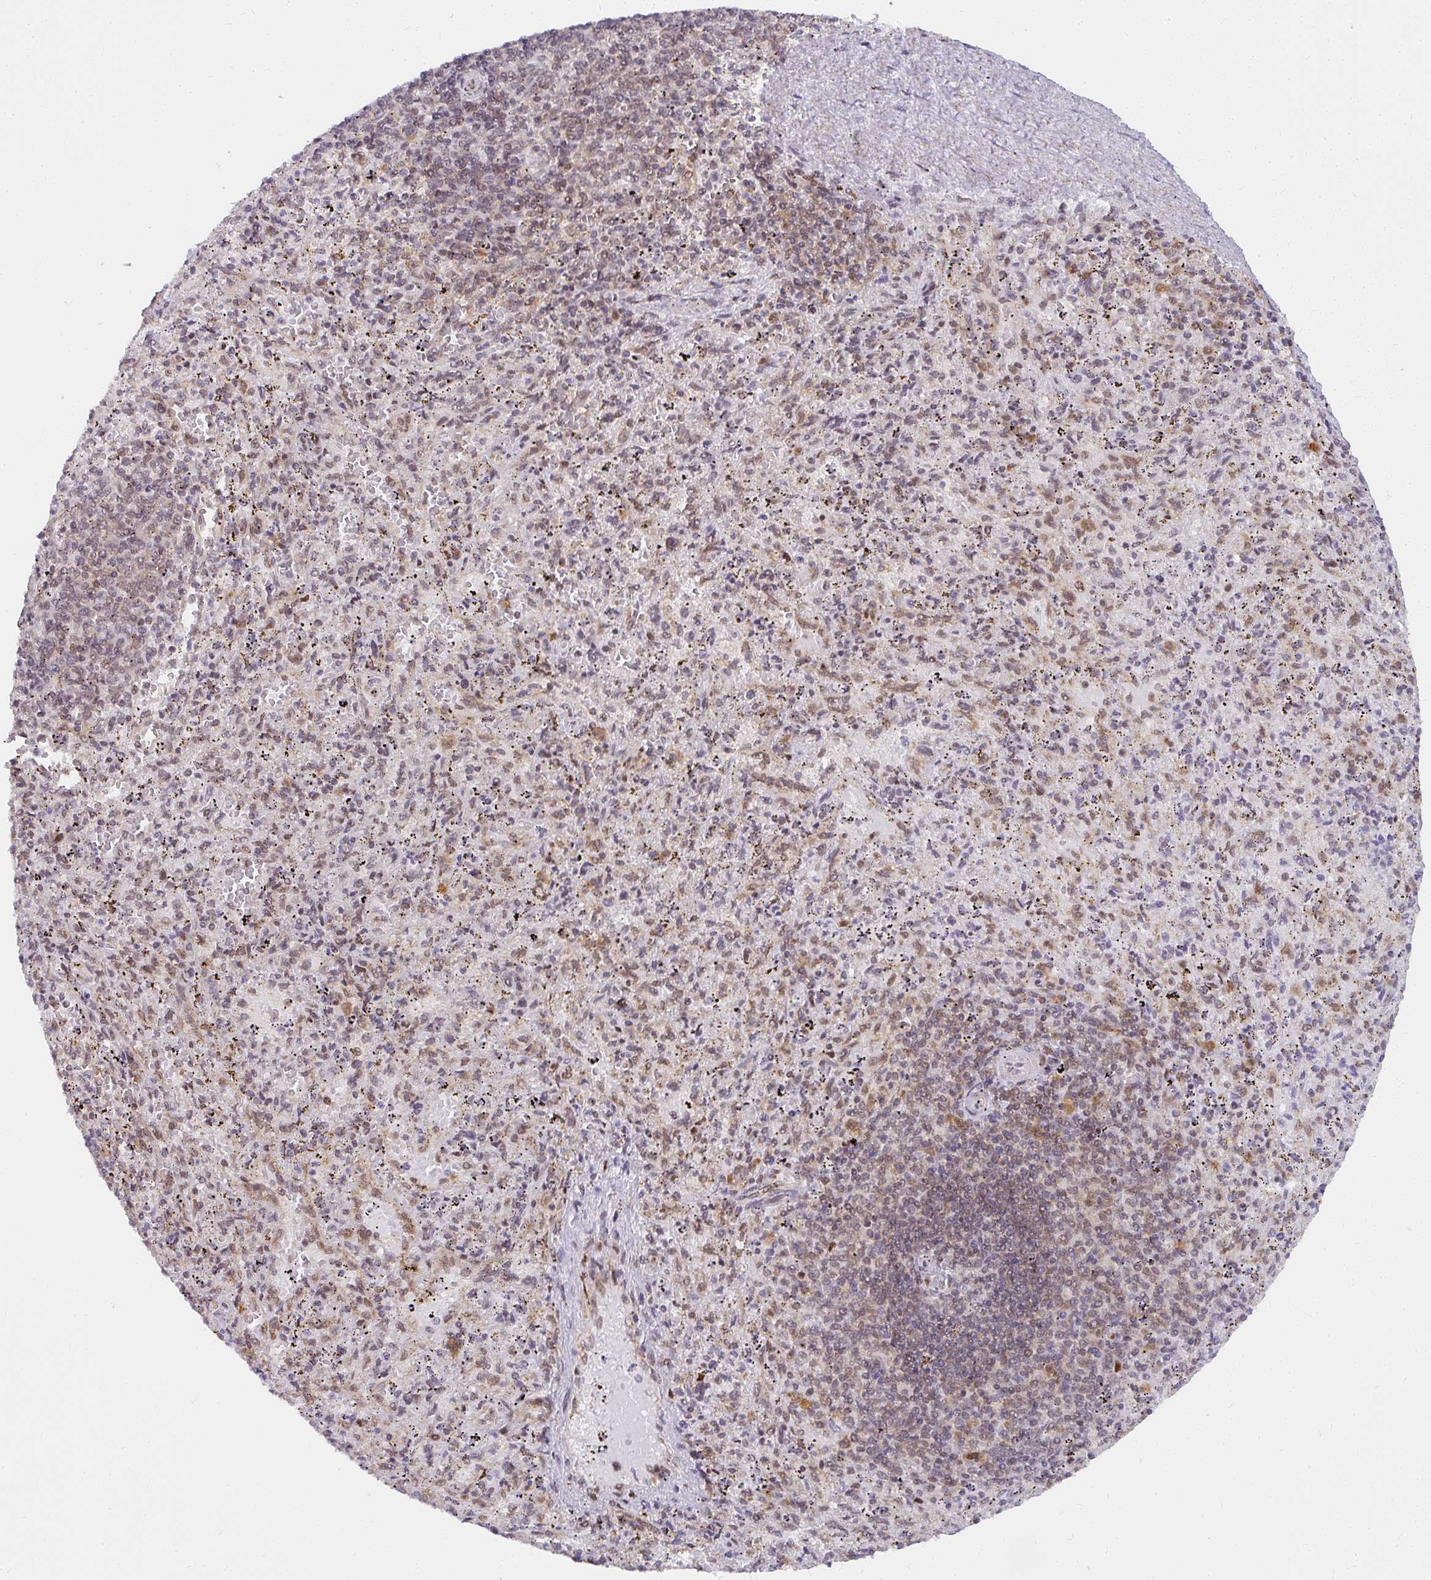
{"staining": {"intensity": "moderate", "quantity": "<25%", "location": "cytoplasmic/membranous,nuclear"}, "tissue": "spleen", "cell_type": "Cells in red pulp", "image_type": "normal", "snomed": [{"axis": "morphology", "description": "Normal tissue, NOS"}, {"axis": "topography", "description": "Spleen"}], "caption": "The immunohistochemical stain shows moderate cytoplasmic/membranous,nuclear staining in cells in red pulp of normal spleen. The protein of interest is stained brown, and the nuclei are stained in blue (DAB (3,3'-diaminobenzidine) IHC with brightfield microscopy, high magnification).", "gene": "SYNCRIP", "patient": {"sex": "male", "age": 57}}